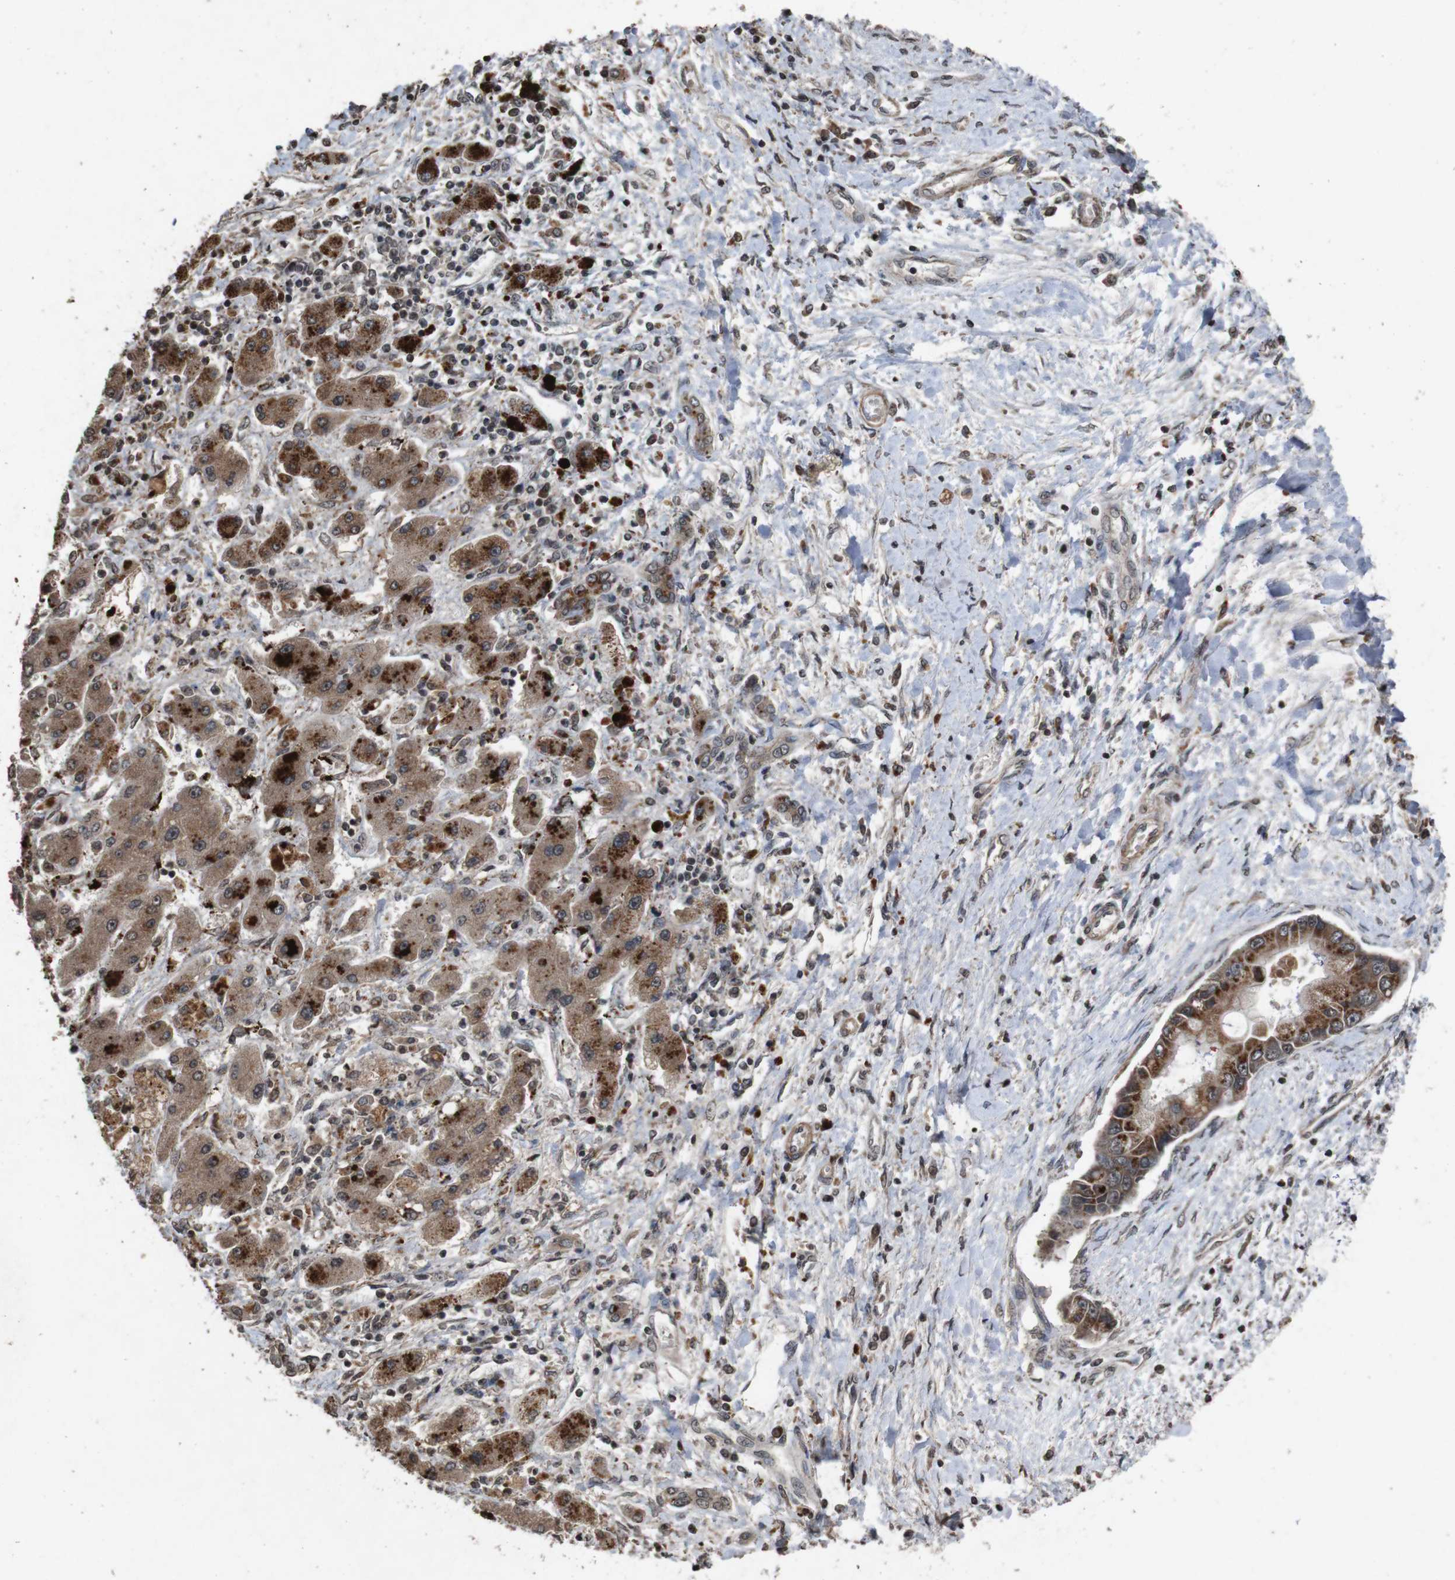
{"staining": {"intensity": "strong", "quantity": ">75%", "location": "cytoplasmic/membranous"}, "tissue": "liver cancer", "cell_type": "Tumor cells", "image_type": "cancer", "snomed": [{"axis": "morphology", "description": "Cholangiocarcinoma"}, {"axis": "topography", "description": "Liver"}], "caption": "The immunohistochemical stain highlights strong cytoplasmic/membranous staining in tumor cells of liver cancer (cholangiocarcinoma) tissue.", "gene": "SORL1", "patient": {"sex": "male", "age": 50}}